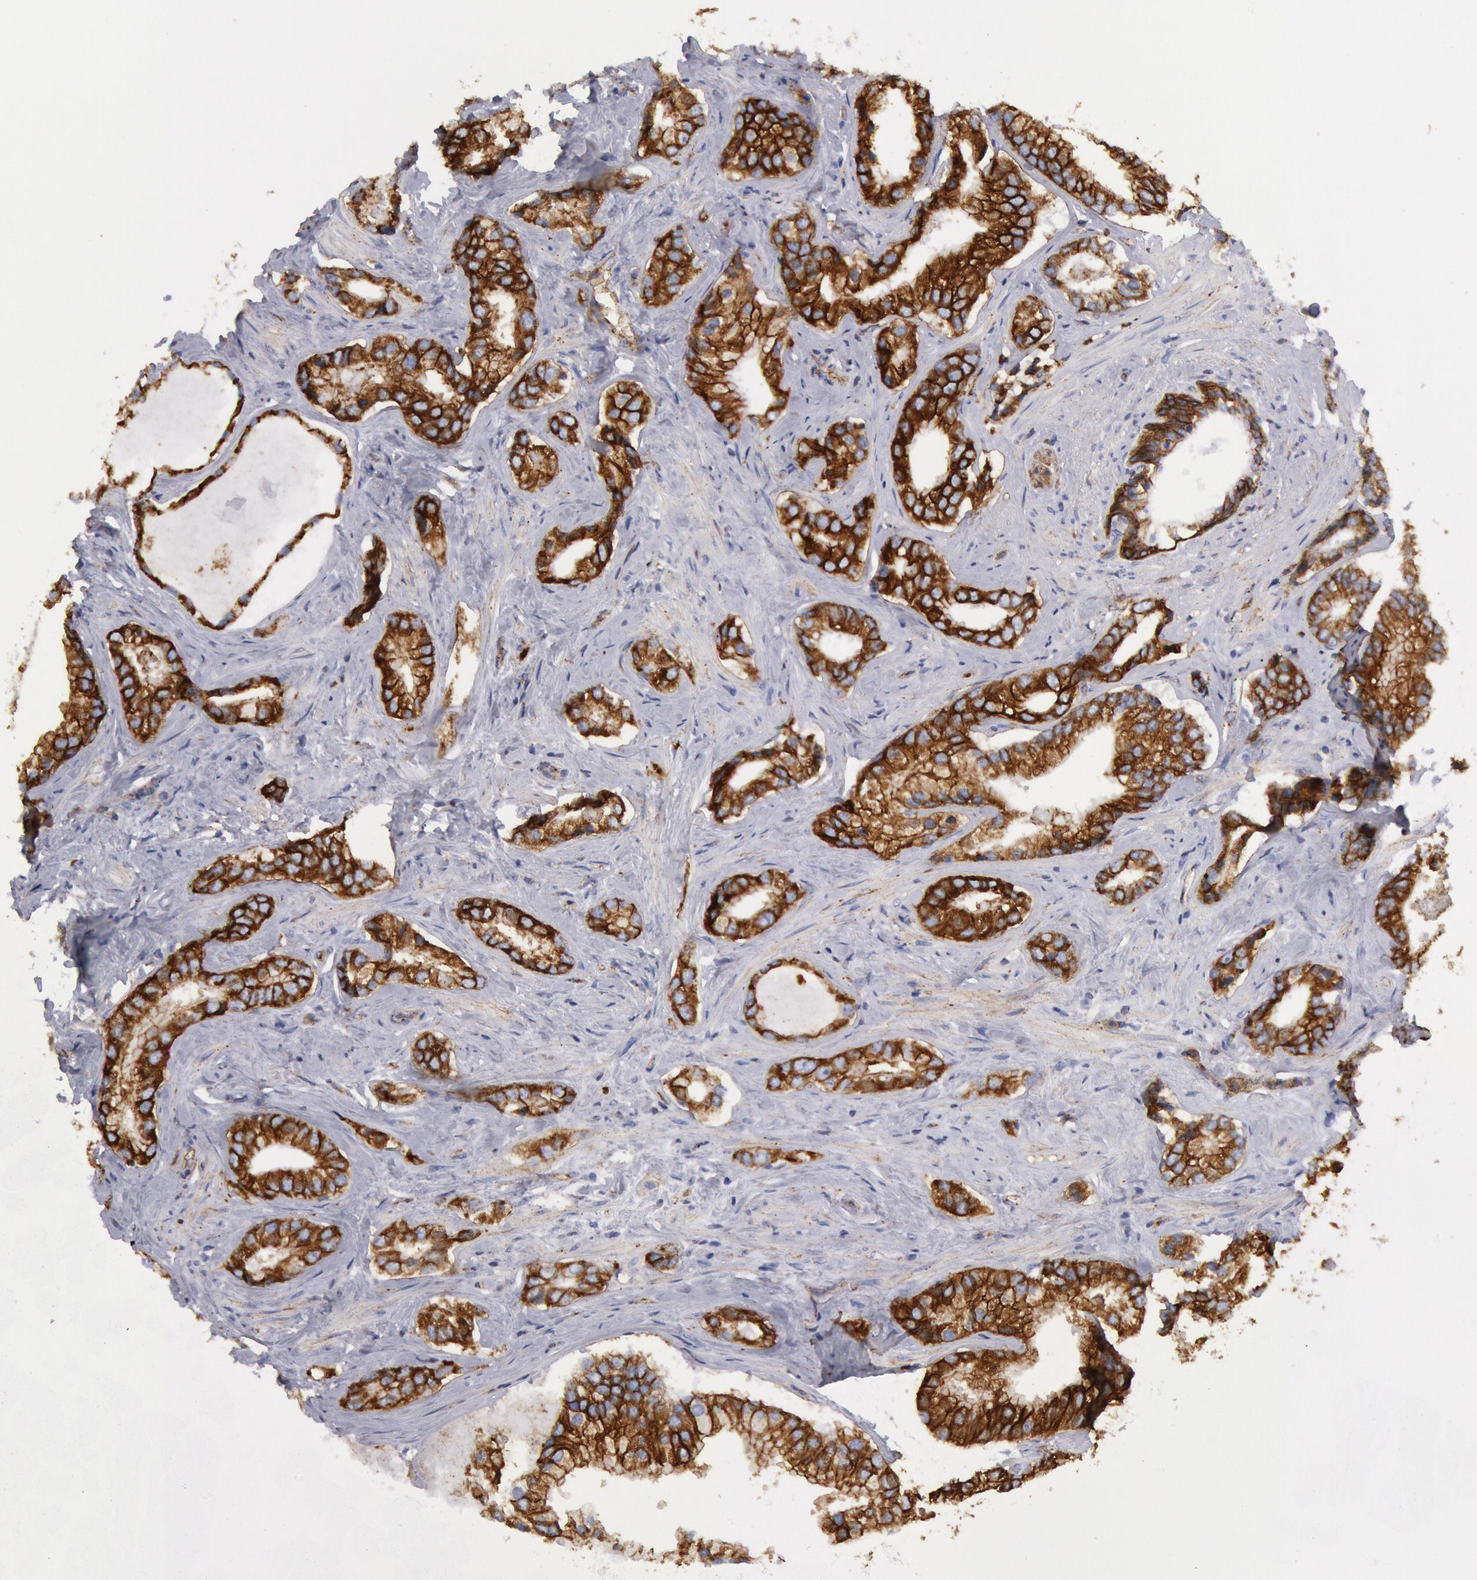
{"staining": {"intensity": "moderate", "quantity": ">75%", "location": "cytoplasmic/membranous"}, "tissue": "prostate cancer", "cell_type": "Tumor cells", "image_type": "cancer", "snomed": [{"axis": "morphology", "description": "Adenocarcinoma, Medium grade"}, {"axis": "topography", "description": "Prostate"}], "caption": "The immunohistochemical stain highlights moderate cytoplasmic/membranous expression in tumor cells of prostate cancer tissue.", "gene": "FLOT1", "patient": {"sex": "male", "age": 70}}